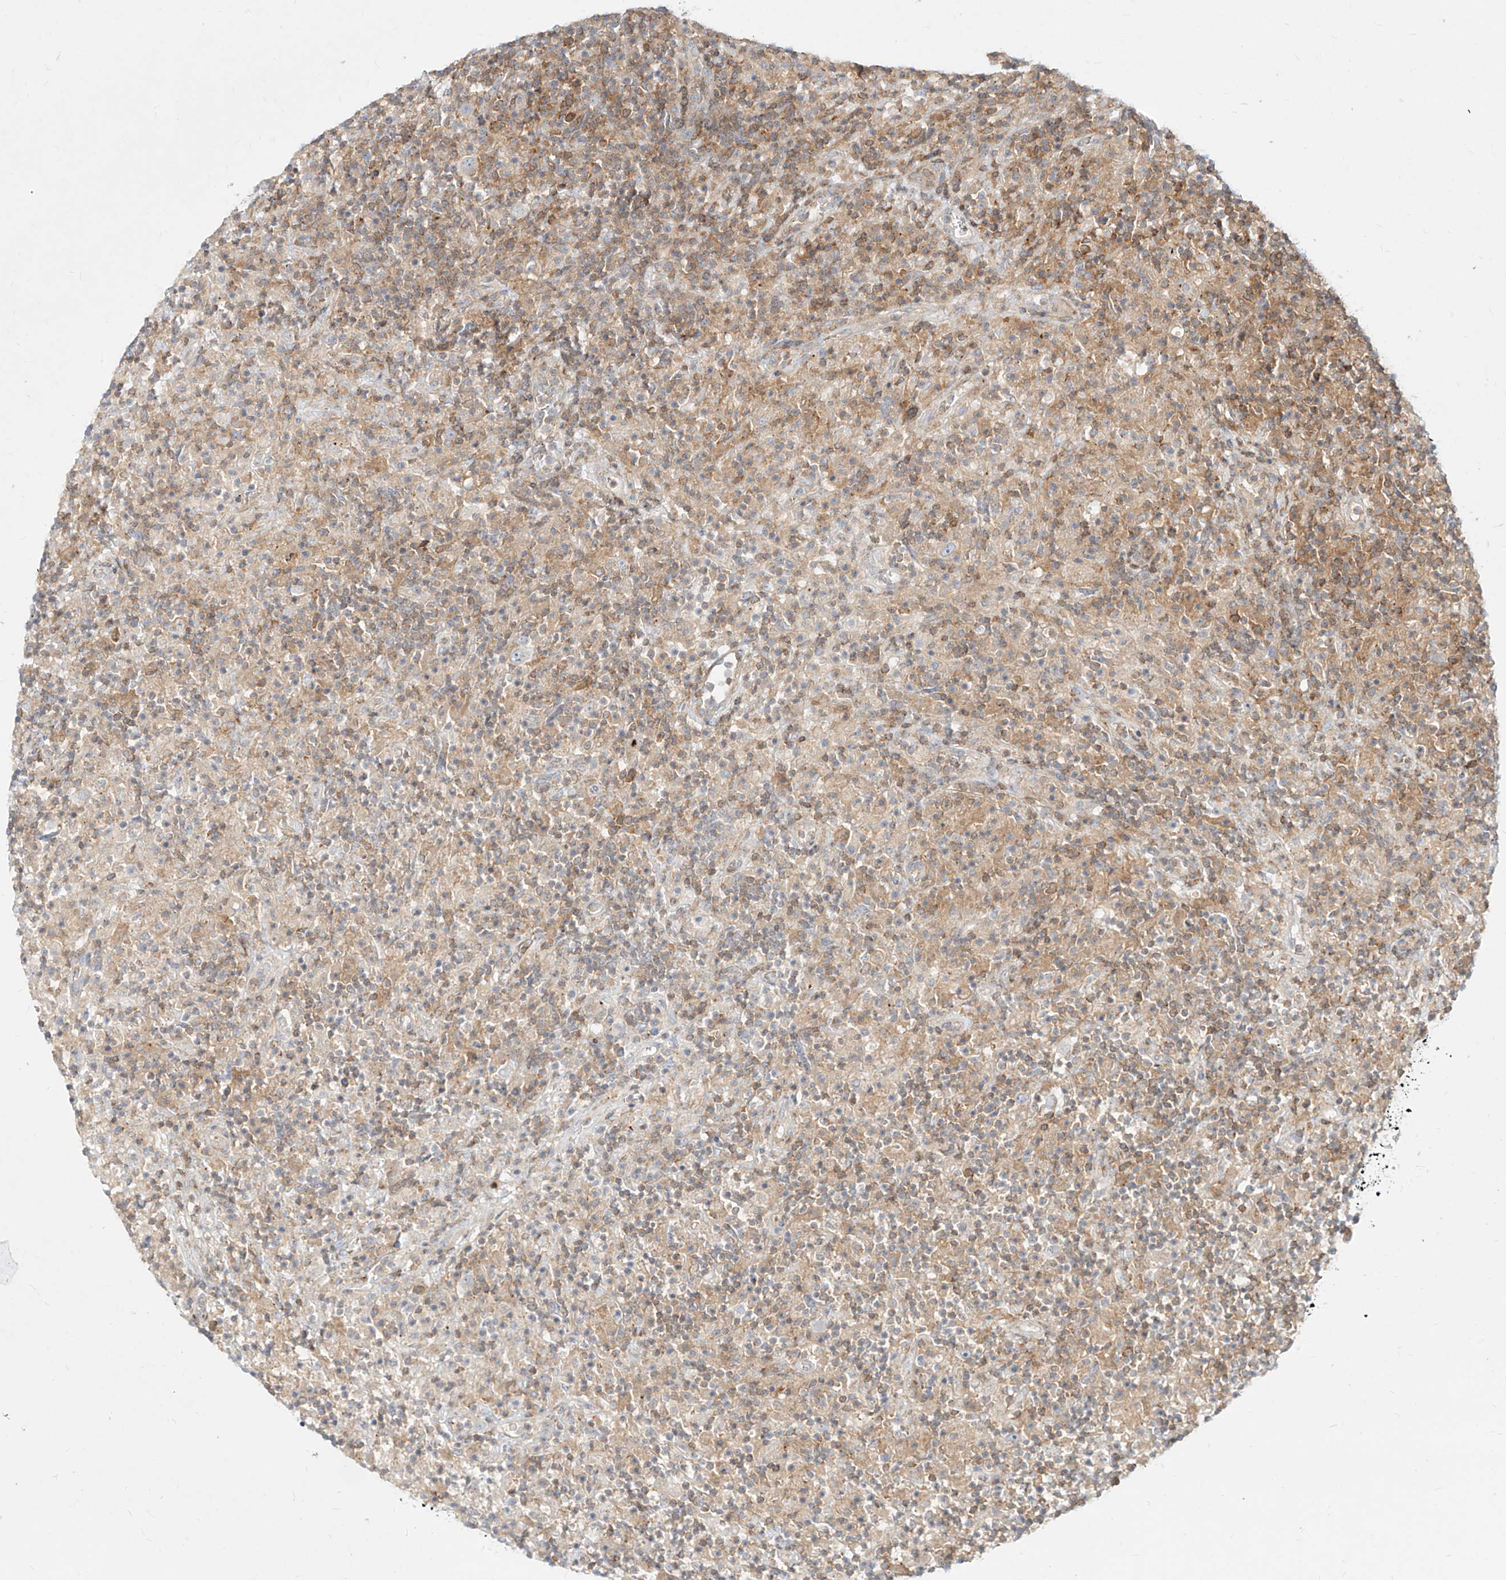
{"staining": {"intensity": "negative", "quantity": "none", "location": "none"}, "tissue": "lymphoma", "cell_type": "Tumor cells", "image_type": "cancer", "snomed": [{"axis": "morphology", "description": "Hodgkin's disease, NOS"}, {"axis": "topography", "description": "Lymph node"}], "caption": "There is no significant positivity in tumor cells of lymphoma.", "gene": "SLC2A12", "patient": {"sex": "male", "age": 70}}